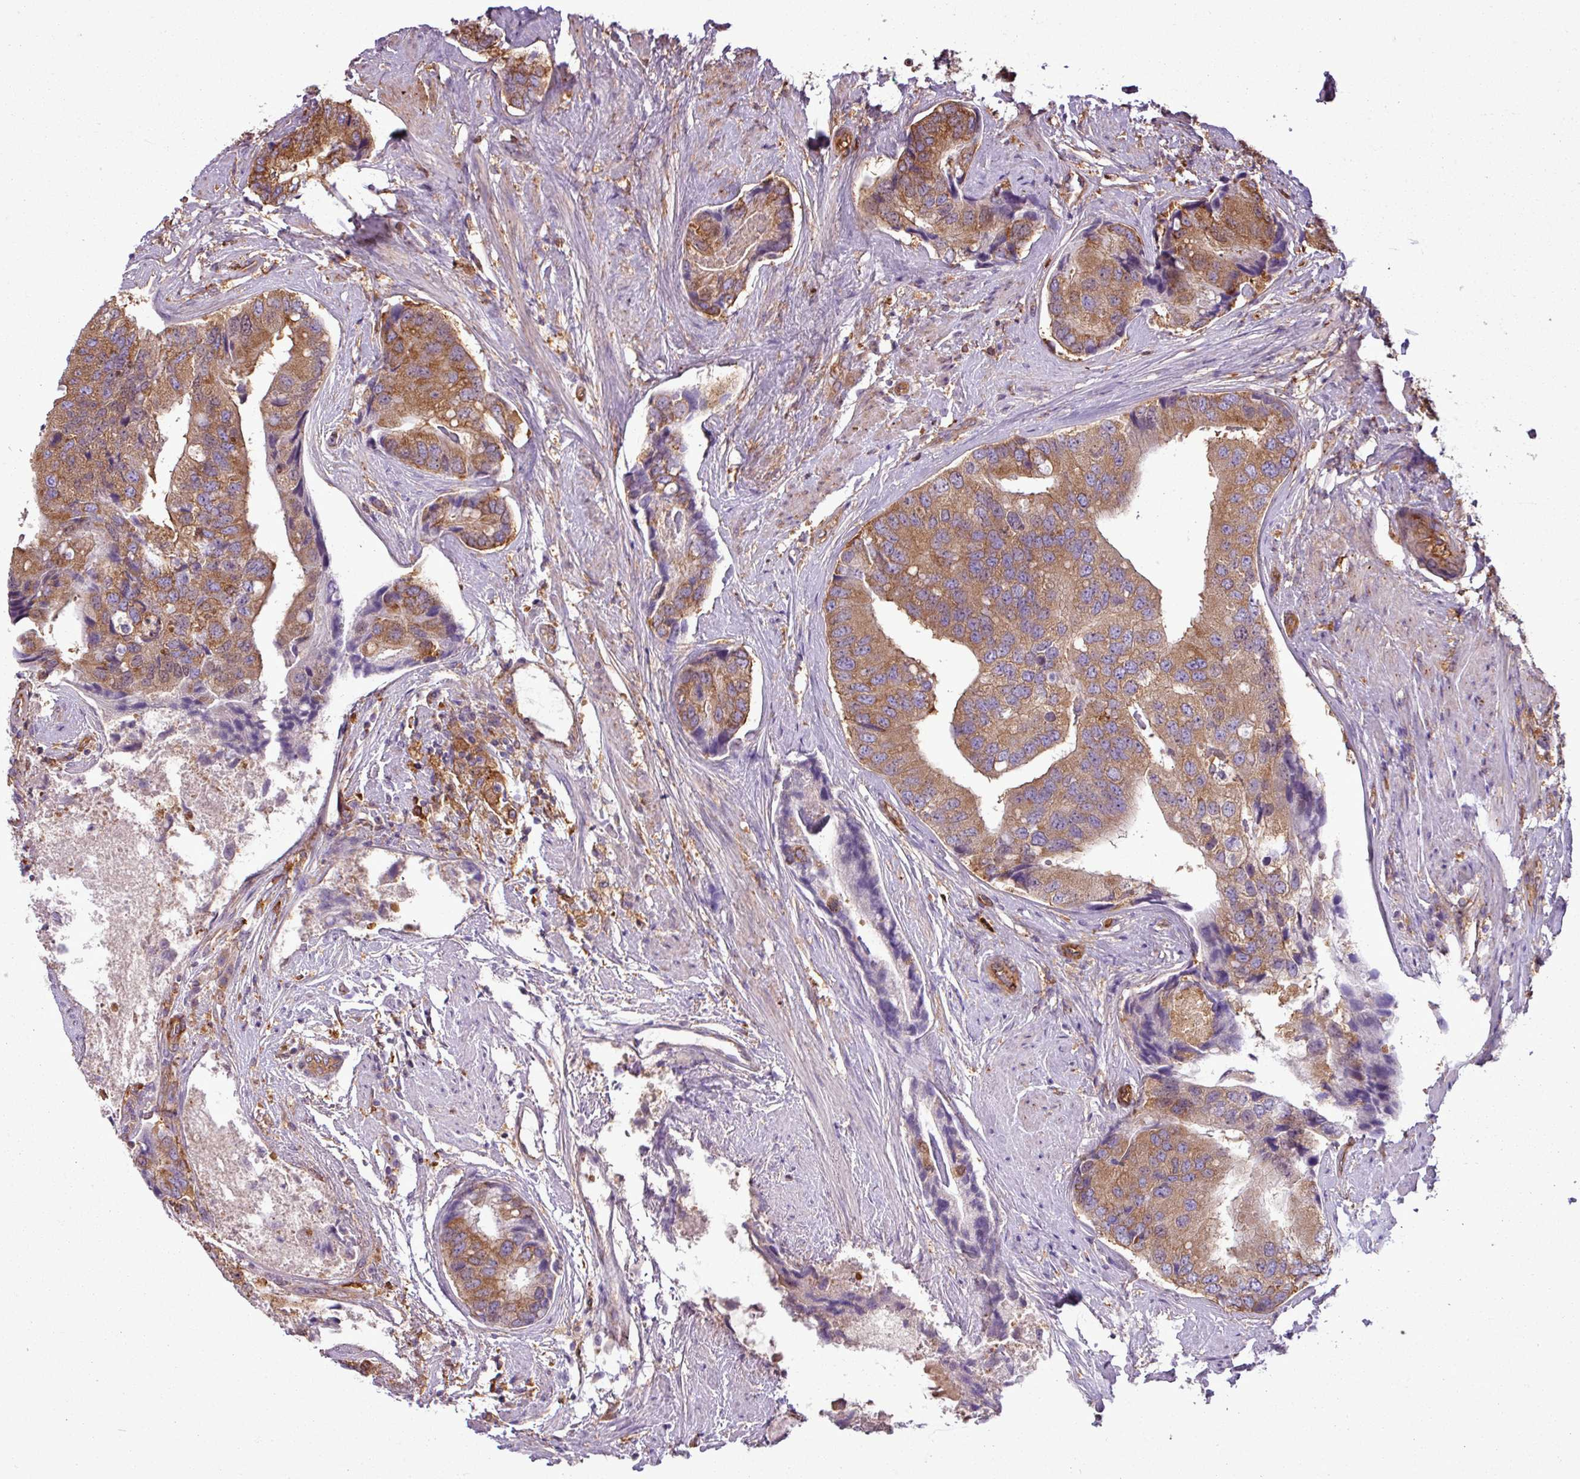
{"staining": {"intensity": "moderate", "quantity": ">75%", "location": "cytoplasmic/membranous"}, "tissue": "prostate cancer", "cell_type": "Tumor cells", "image_type": "cancer", "snomed": [{"axis": "morphology", "description": "Adenocarcinoma, High grade"}, {"axis": "topography", "description": "Prostate"}], "caption": "Immunohistochemical staining of prostate cancer demonstrates medium levels of moderate cytoplasmic/membranous protein expression in approximately >75% of tumor cells.", "gene": "PACSIN2", "patient": {"sex": "male", "age": 70}}